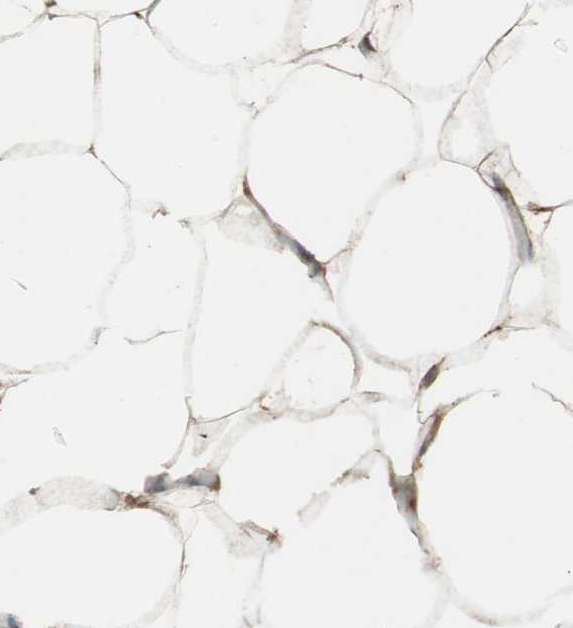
{"staining": {"intensity": "moderate", "quantity": "25%-75%", "location": "cytoplasmic/membranous"}, "tissue": "adipose tissue", "cell_type": "Adipocytes", "image_type": "normal", "snomed": [{"axis": "morphology", "description": "Normal tissue, NOS"}, {"axis": "topography", "description": "Breast"}, {"axis": "topography", "description": "Adipose tissue"}], "caption": "Adipose tissue stained for a protein demonstrates moderate cytoplasmic/membranous positivity in adipocytes.", "gene": "GLB1", "patient": {"sex": "female", "age": 25}}